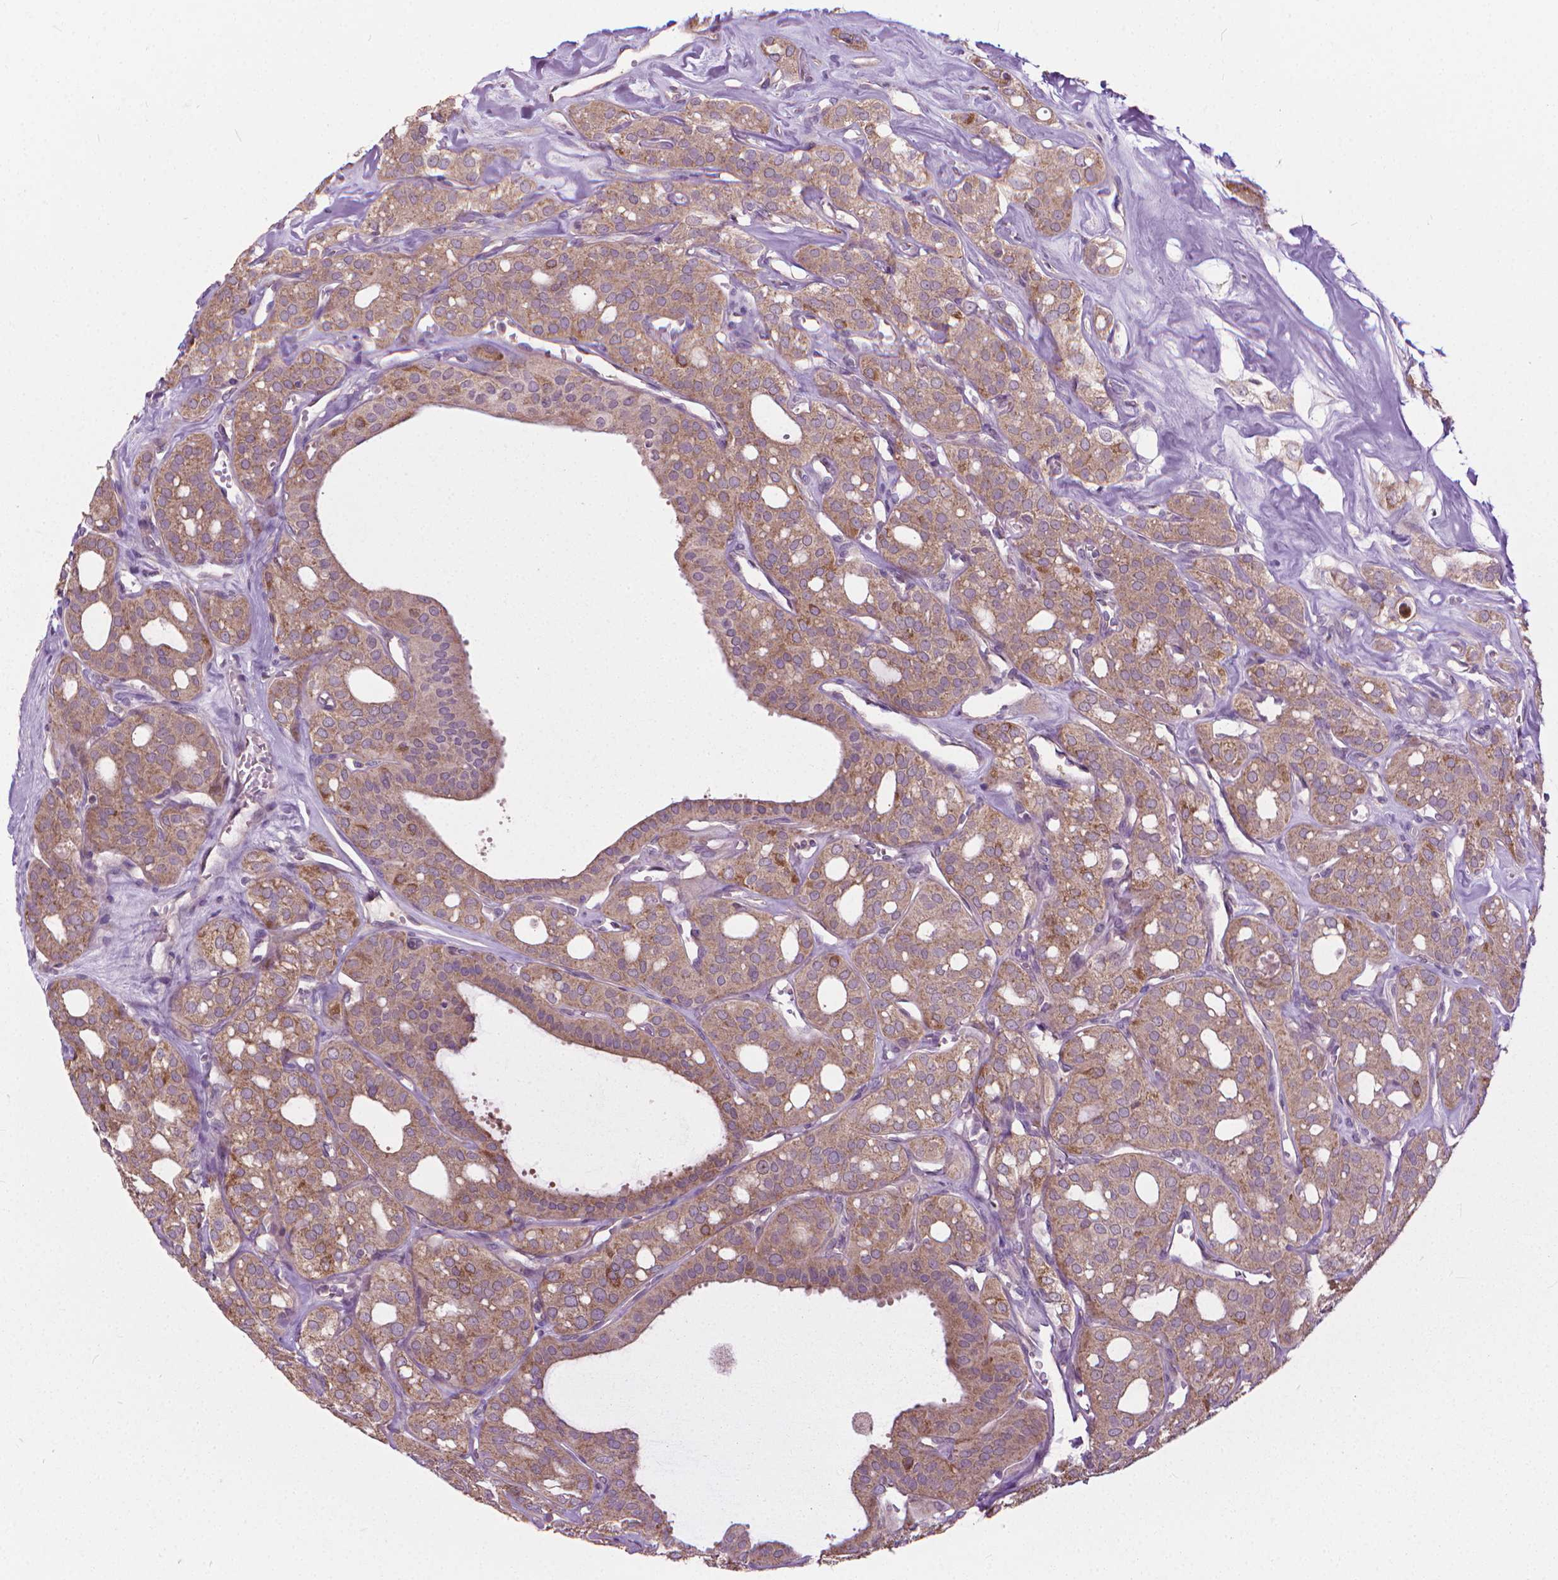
{"staining": {"intensity": "moderate", "quantity": ">75%", "location": "cytoplasmic/membranous"}, "tissue": "thyroid cancer", "cell_type": "Tumor cells", "image_type": "cancer", "snomed": [{"axis": "morphology", "description": "Follicular adenoma carcinoma, NOS"}, {"axis": "topography", "description": "Thyroid gland"}], "caption": "Tumor cells demonstrate medium levels of moderate cytoplasmic/membranous expression in approximately >75% of cells in human thyroid cancer. (DAB (3,3'-diaminobenzidine) IHC, brown staining for protein, blue staining for nuclei).", "gene": "NUDT1", "patient": {"sex": "male", "age": 75}}